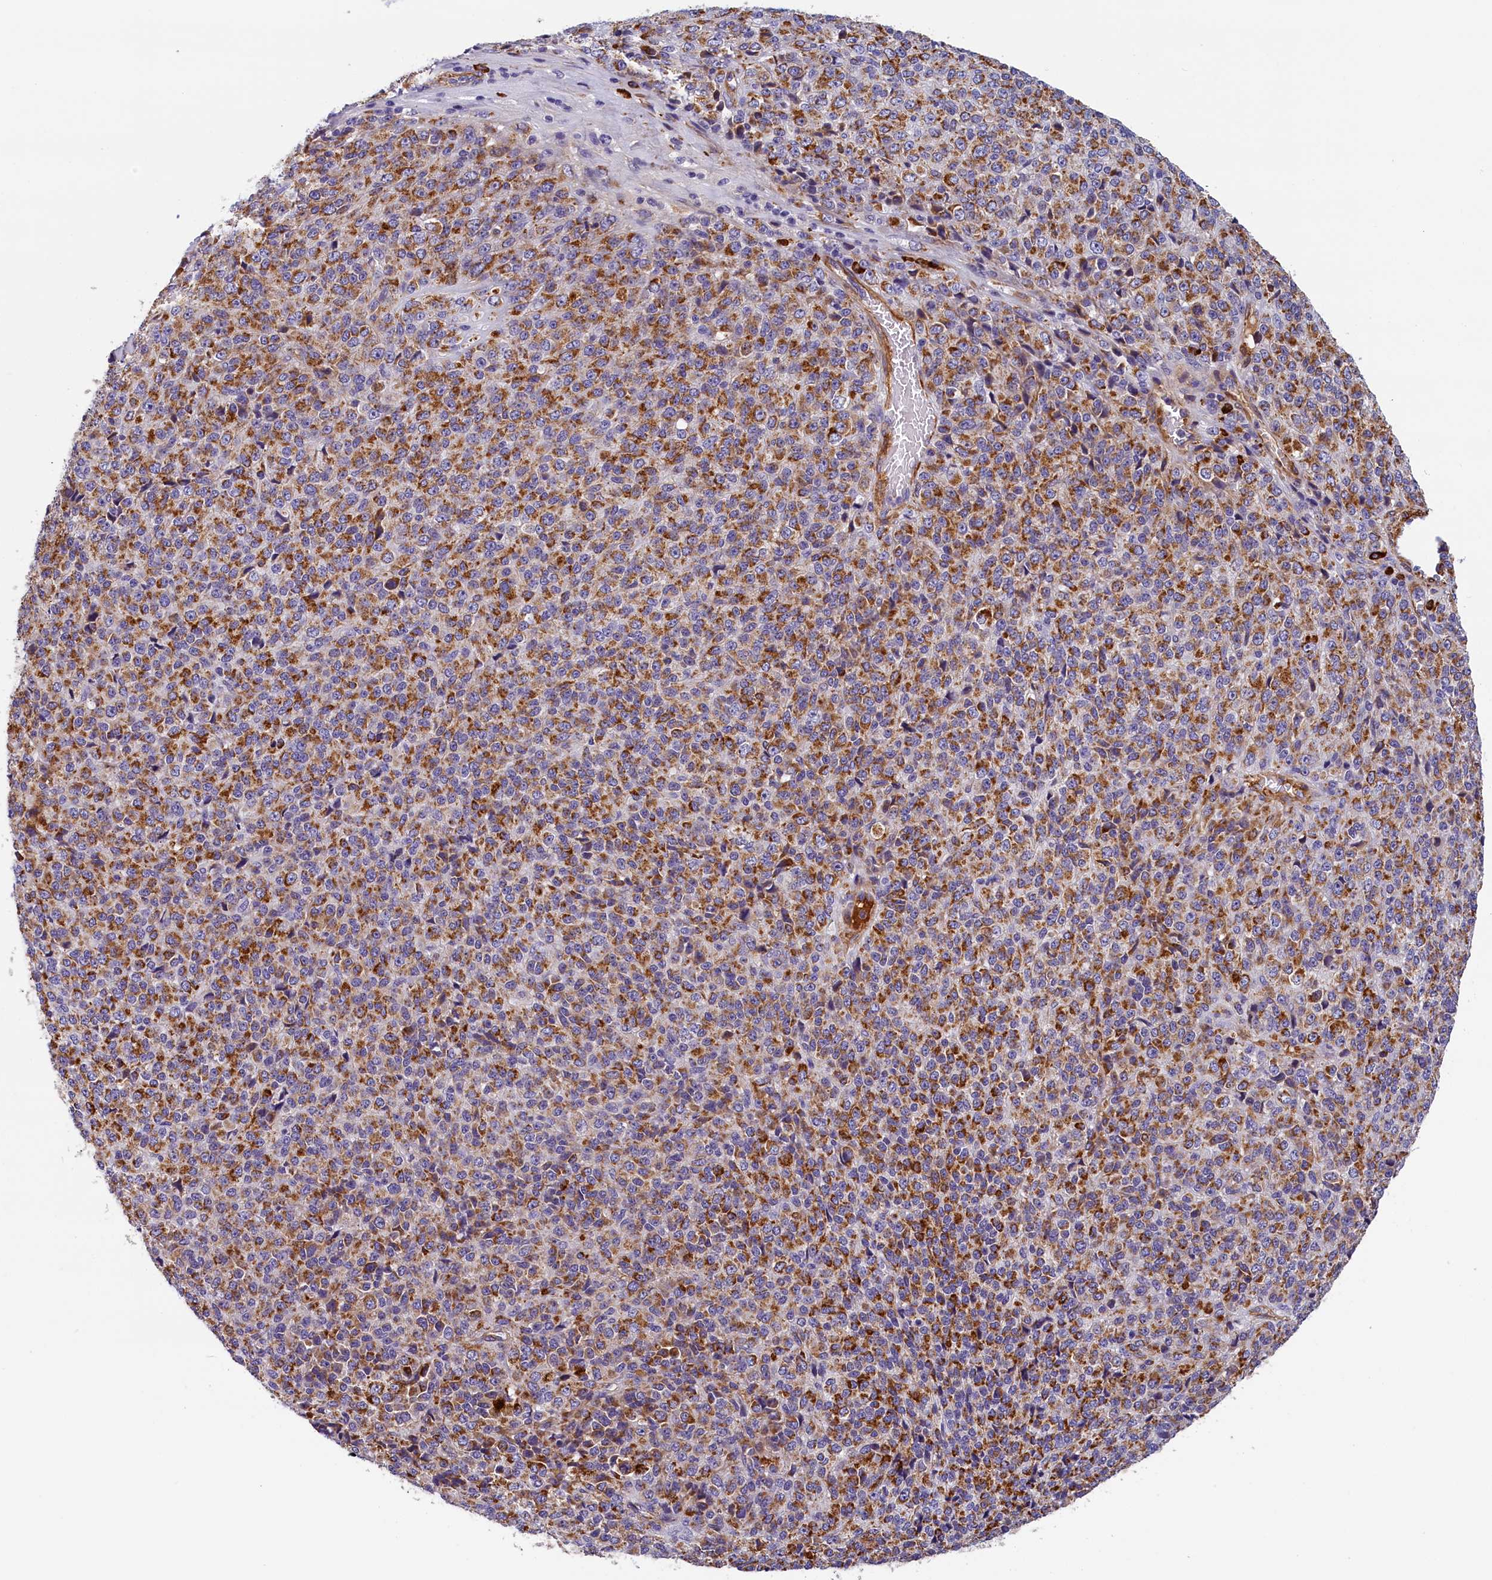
{"staining": {"intensity": "moderate", "quantity": ">75%", "location": "cytoplasmic/membranous"}, "tissue": "melanoma", "cell_type": "Tumor cells", "image_type": "cancer", "snomed": [{"axis": "morphology", "description": "Malignant melanoma, Metastatic site"}, {"axis": "topography", "description": "Brain"}], "caption": "This image displays immunohistochemistry staining of human melanoma, with medium moderate cytoplasmic/membranous expression in approximately >75% of tumor cells.", "gene": "BCL2L13", "patient": {"sex": "female", "age": 56}}